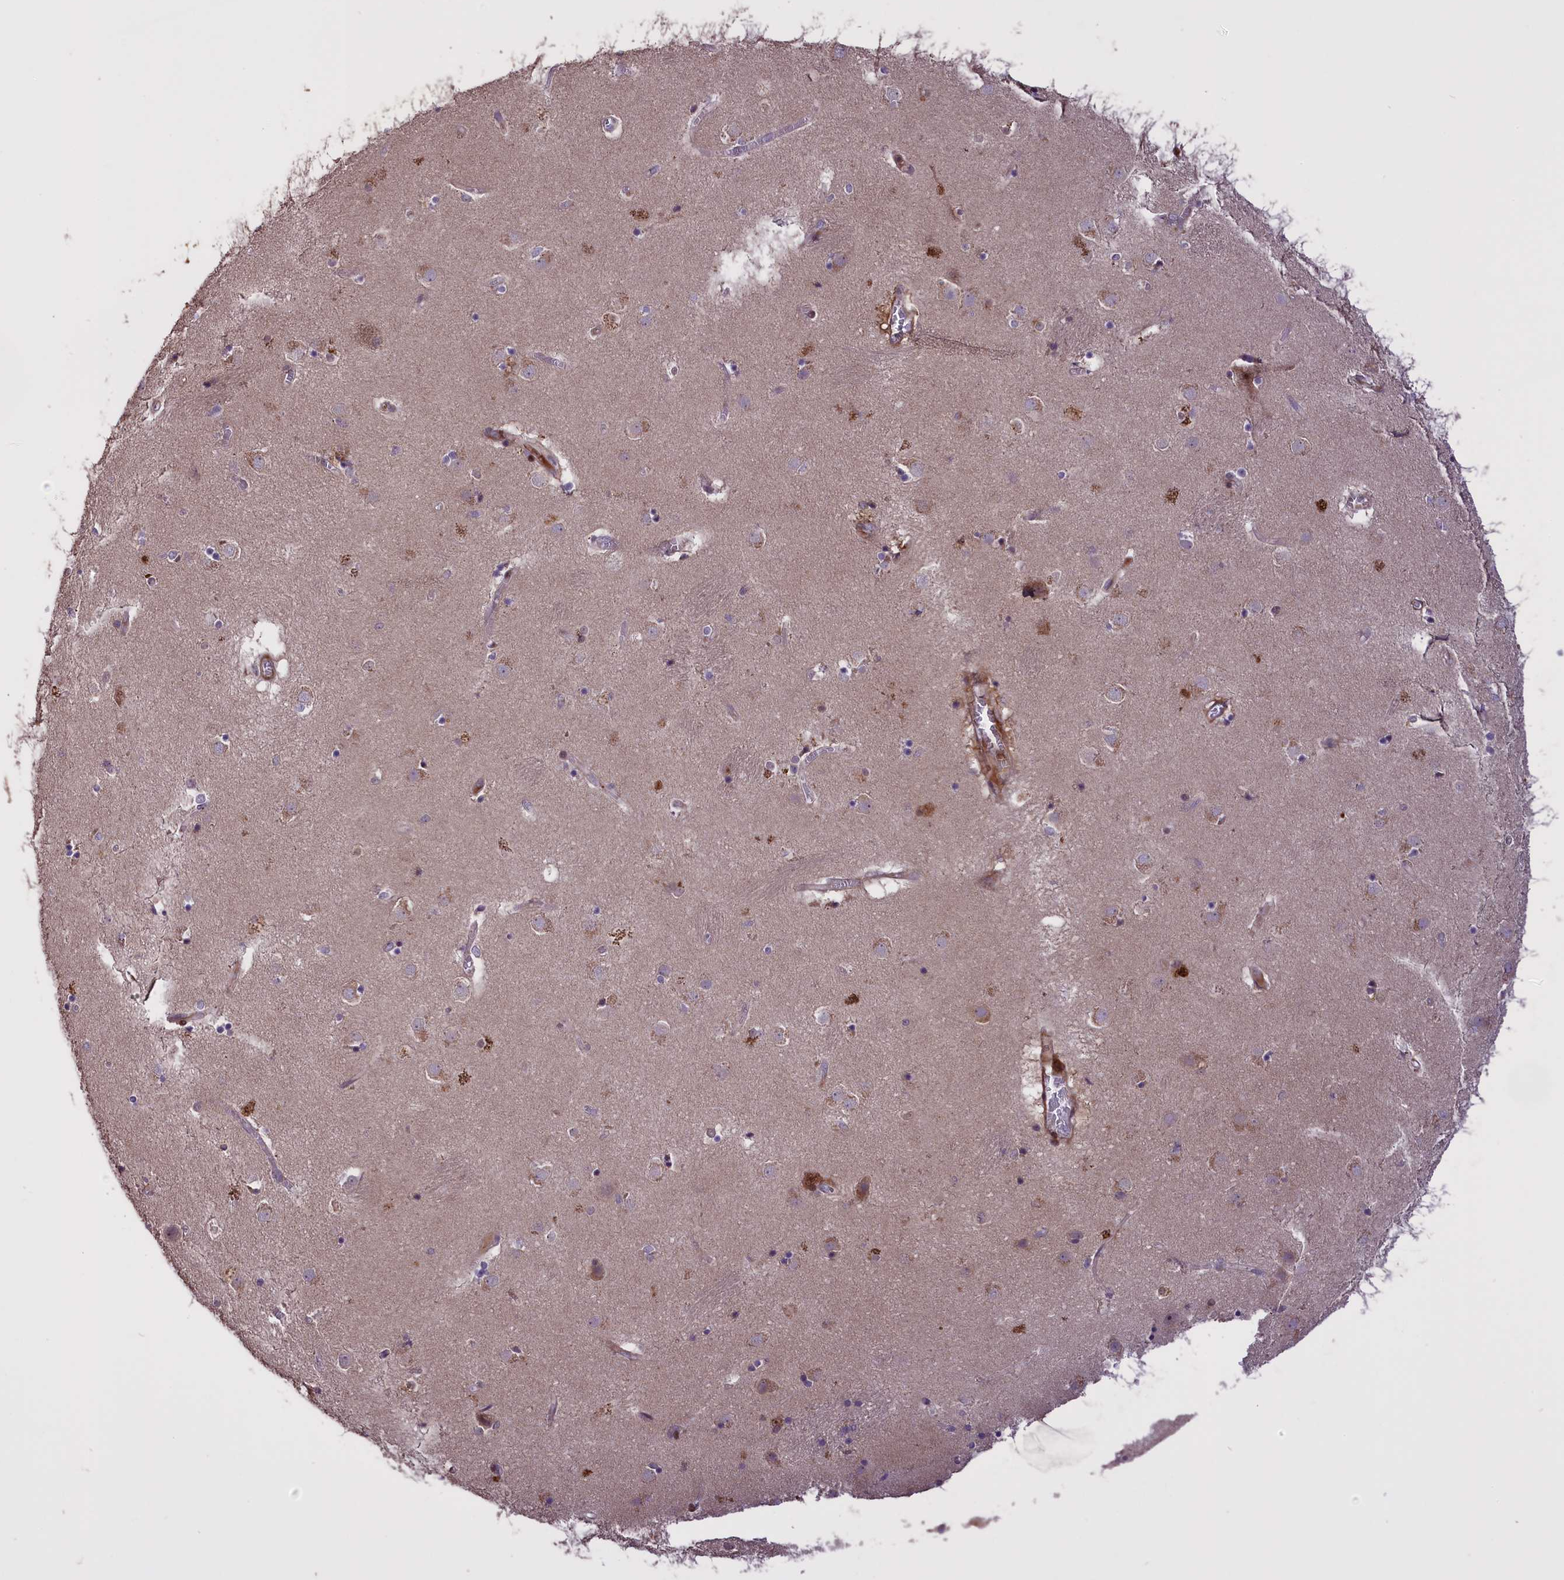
{"staining": {"intensity": "negative", "quantity": "none", "location": "none"}, "tissue": "caudate", "cell_type": "Glial cells", "image_type": "normal", "snomed": [{"axis": "morphology", "description": "Normal tissue, NOS"}, {"axis": "topography", "description": "Lateral ventricle wall"}], "caption": "Histopathology image shows no significant protein positivity in glial cells of unremarkable caudate.", "gene": "ENHO", "patient": {"sex": "male", "age": 70}}